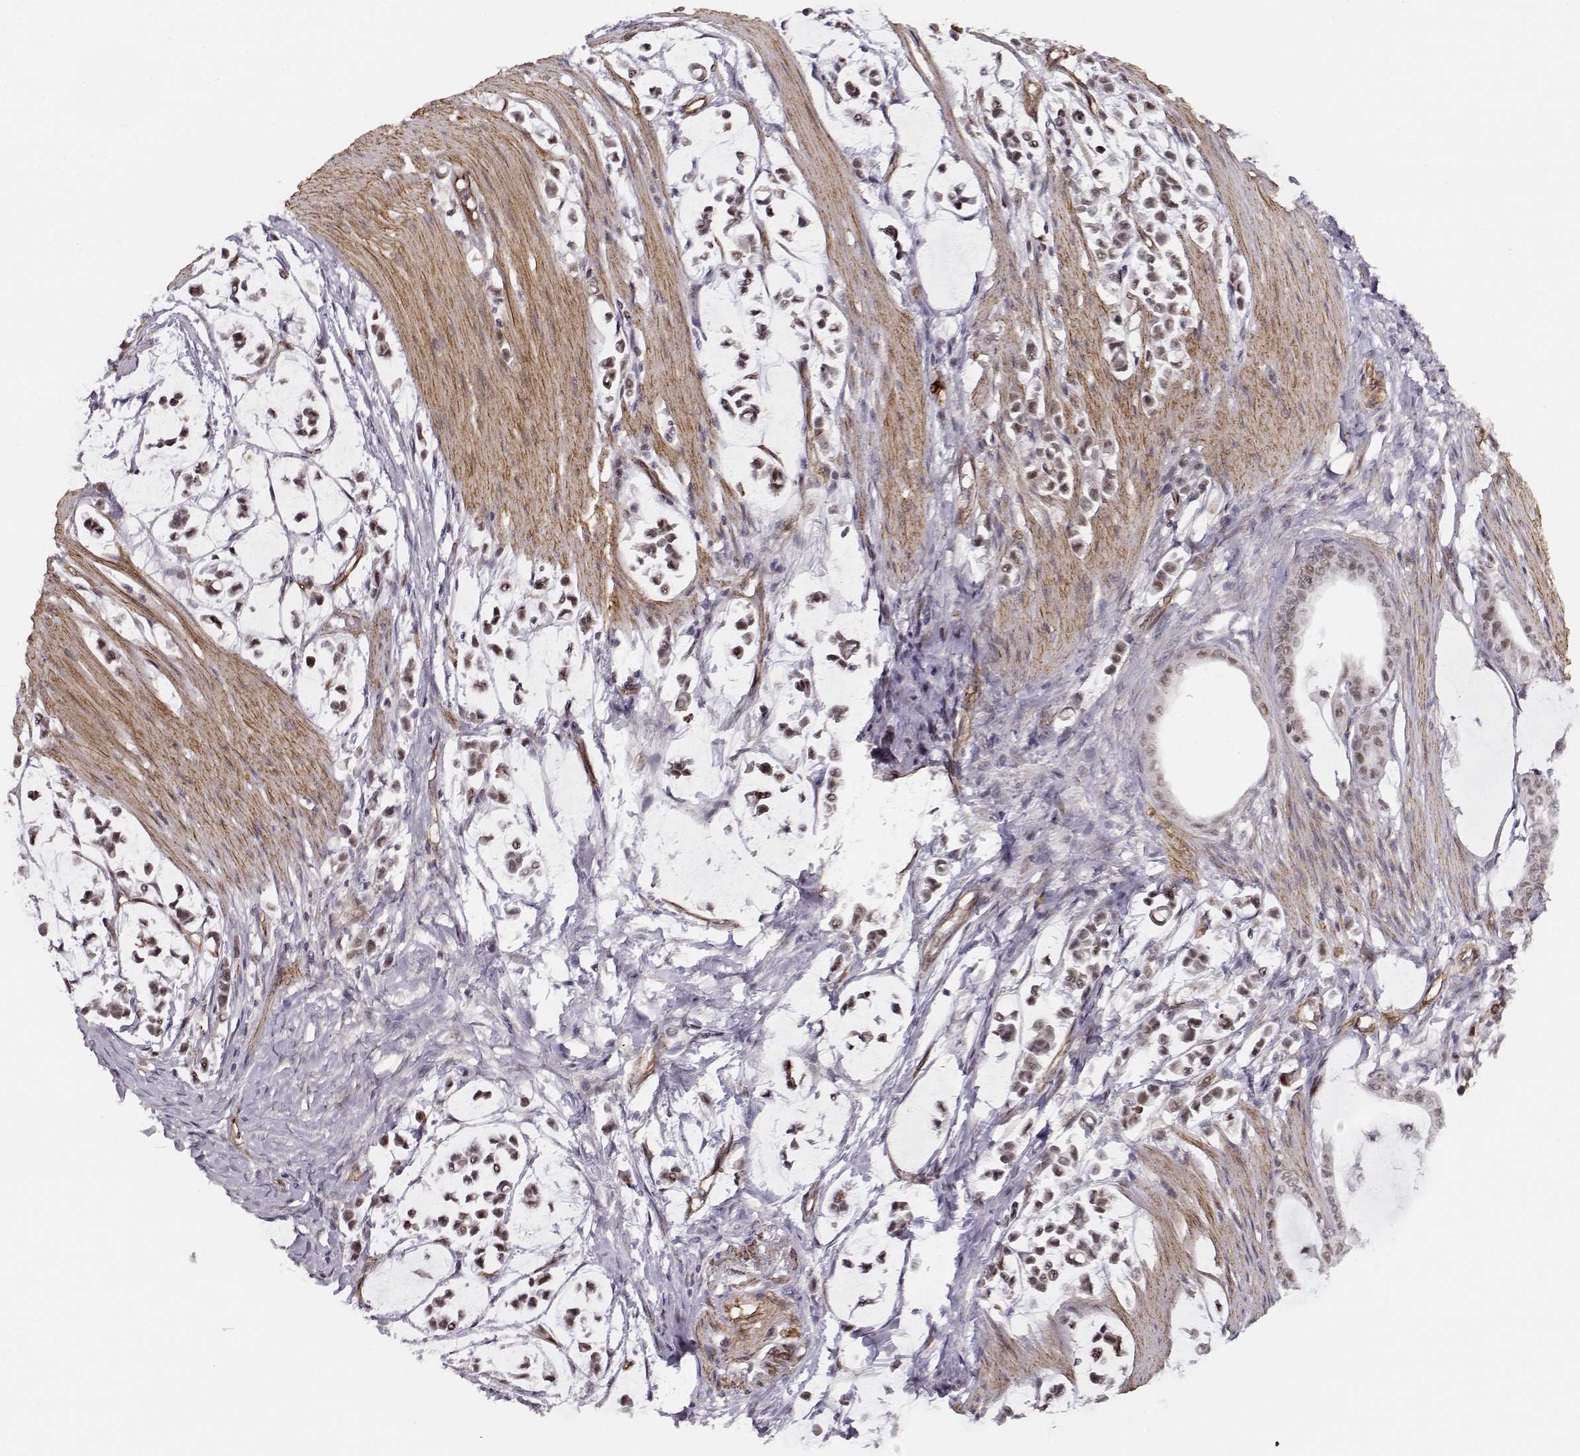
{"staining": {"intensity": "strong", "quantity": "25%-75%", "location": "nuclear"}, "tissue": "stomach cancer", "cell_type": "Tumor cells", "image_type": "cancer", "snomed": [{"axis": "morphology", "description": "Adenocarcinoma, NOS"}, {"axis": "topography", "description": "Stomach"}], "caption": "IHC (DAB (3,3'-diaminobenzidine)) staining of stomach adenocarcinoma shows strong nuclear protein expression in approximately 25%-75% of tumor cells.", "gene": "CIR1", "patient": {"sex": "male", "age": 82}}